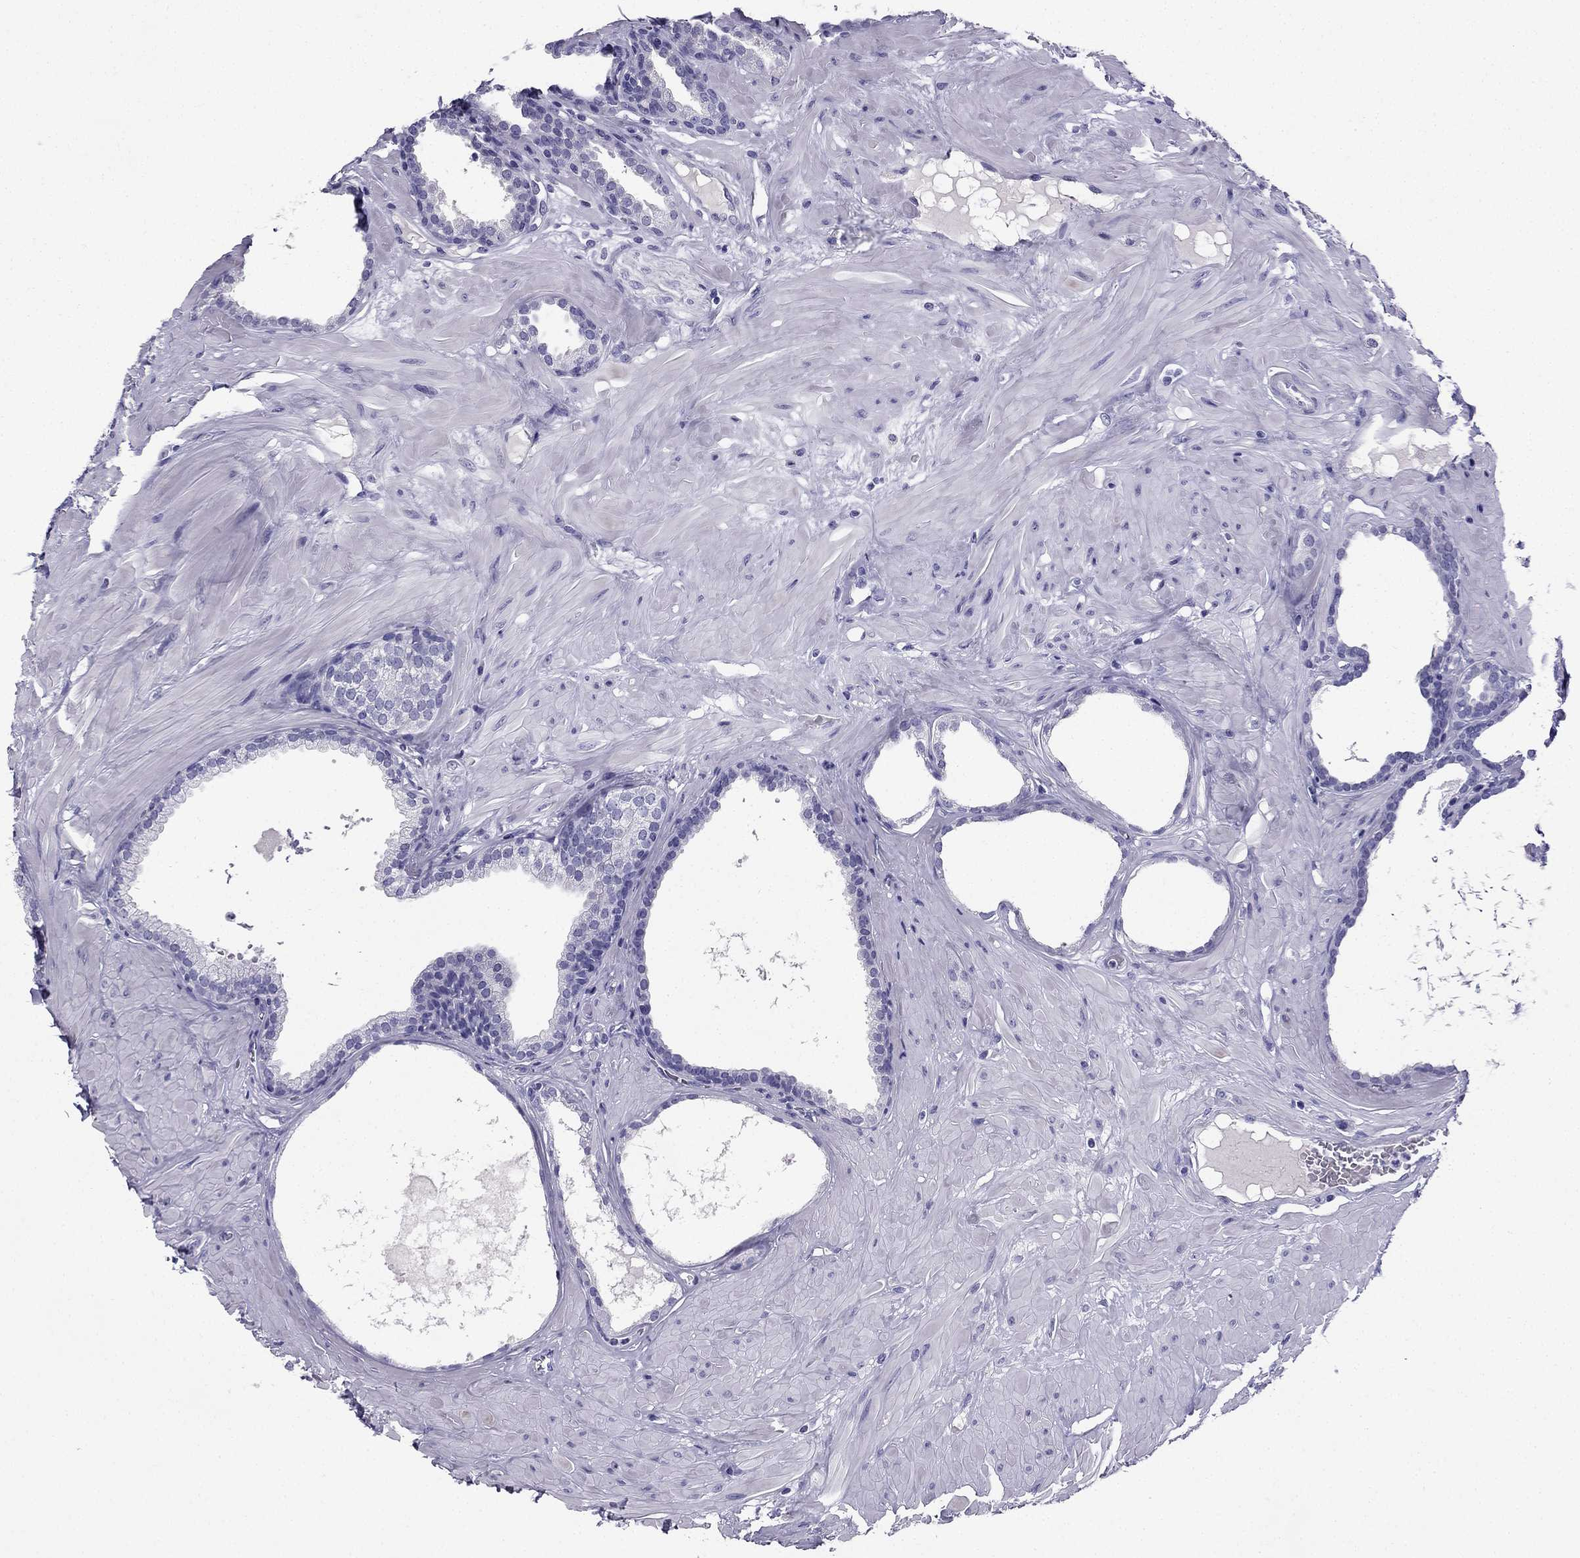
{"staining": {"intensity": "negative", "quantity": "none", "location": "none"}, "tissue": "prostate", "cell_type": "Glandular cells", "image_type": "normal", "snomed": [{"axis": "morphology", "description": "Normal tissue, NOS"}, {"axis": "topography", "description": "Prostate"}], "caption": "Immunohistochemical staining of unremarkable prostate shows no significant expression in glandular cells.", "gene": "NPTX1", "patient": {"sex": "male", "age": 48}}